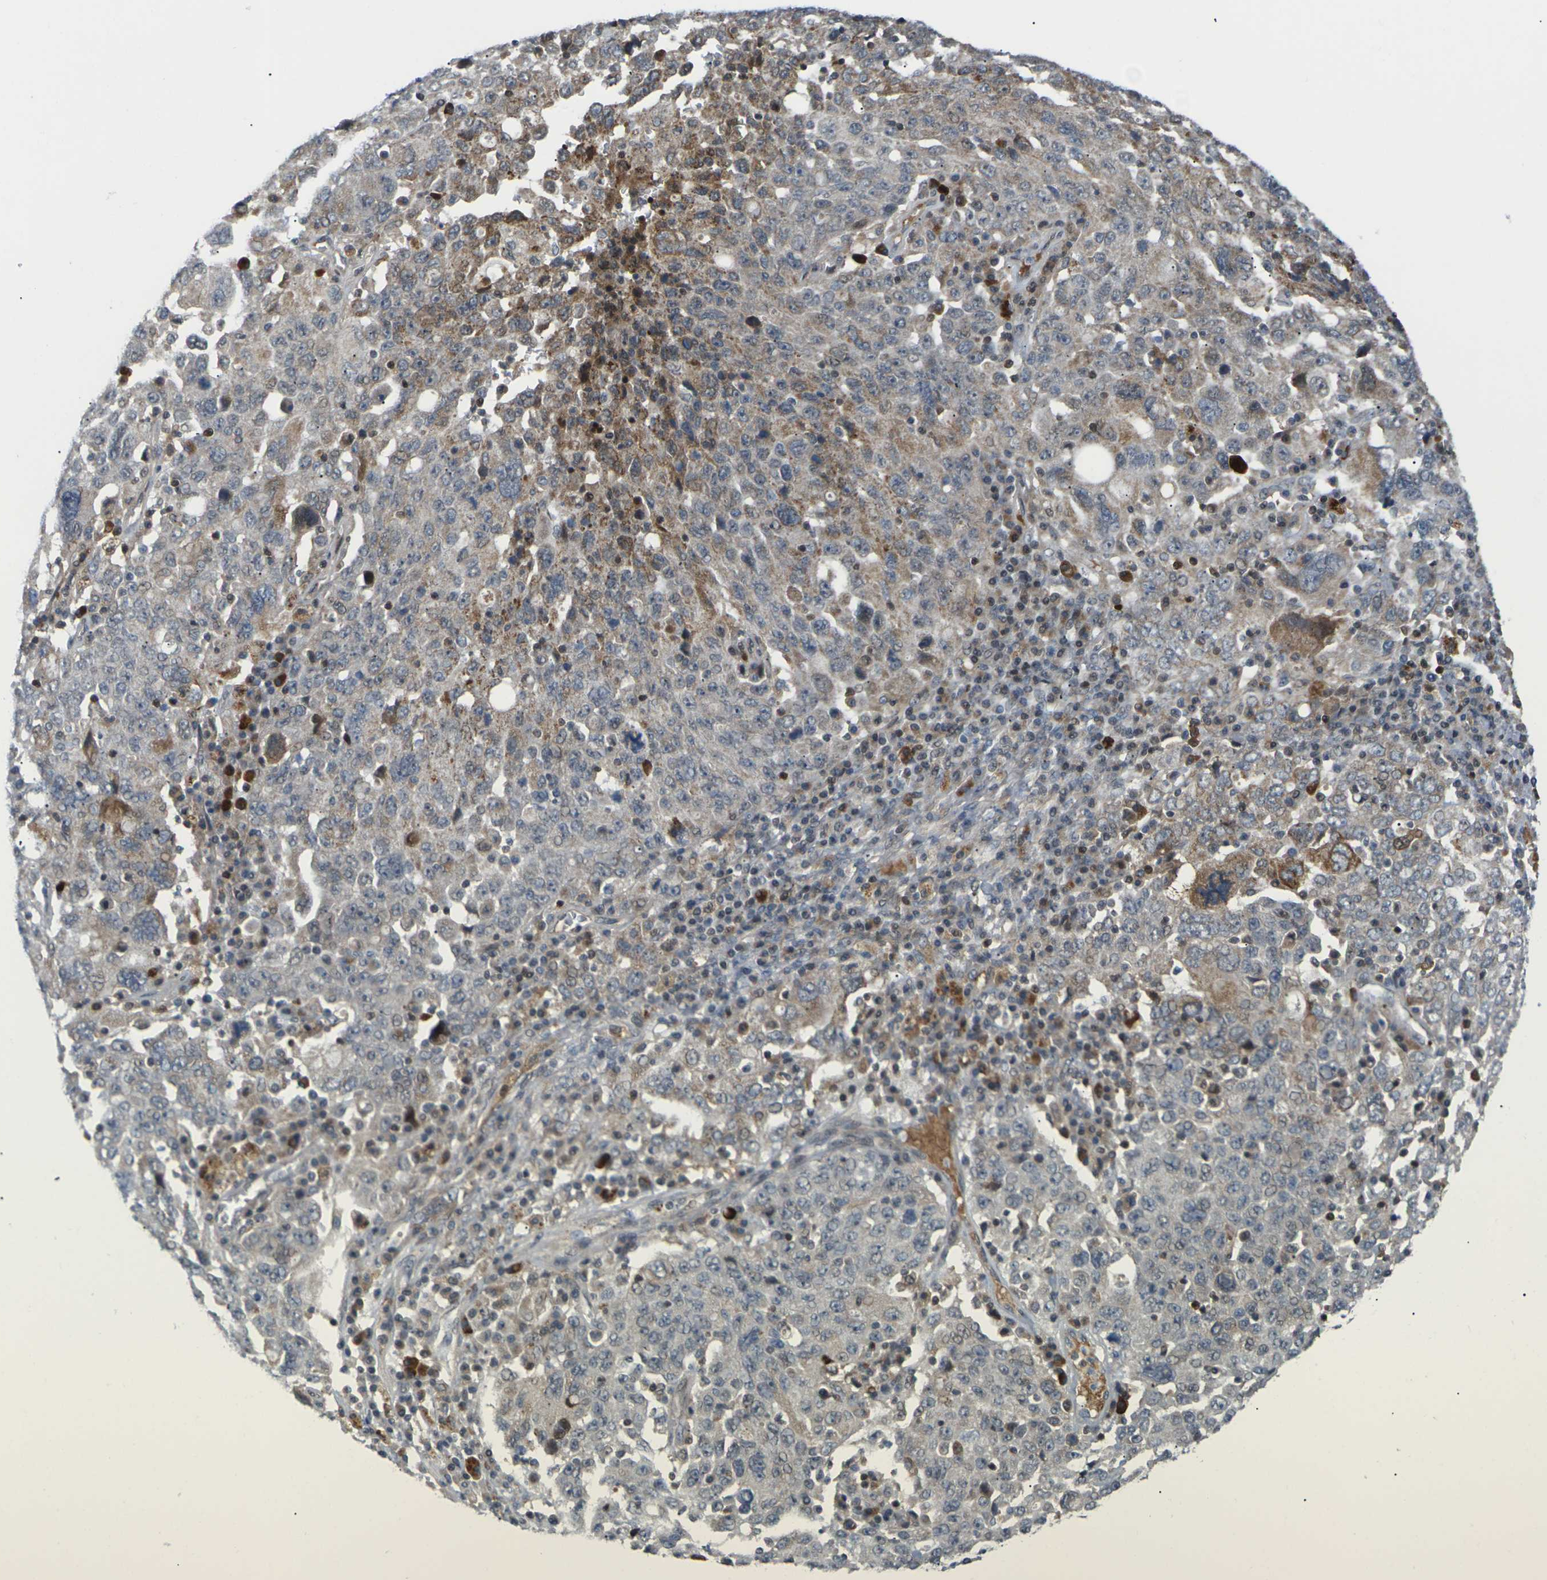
{"staining": {"intensity": "moderate", "quantity": "<25%", "location": "cytoplasmic/membranous"}, "tissue": "ovarian cancer", "cell_type": "Tumor cells", "image_type": "cancer", "snomed": [{"axis": "morphology", "description": "Carcinoma, endometroid"}, {"axis": "topography", "description": "Ovary"}], "caption": "A micrograph showing moderate cytoplasmic/membranous positivity in about <25% of tumor cells in ovarian endometroid carcinoma, as visualized by brown immunohistochemical staining.", "gene": "RPS6KA3", "patient": {"sex": "female", "age": 62}}